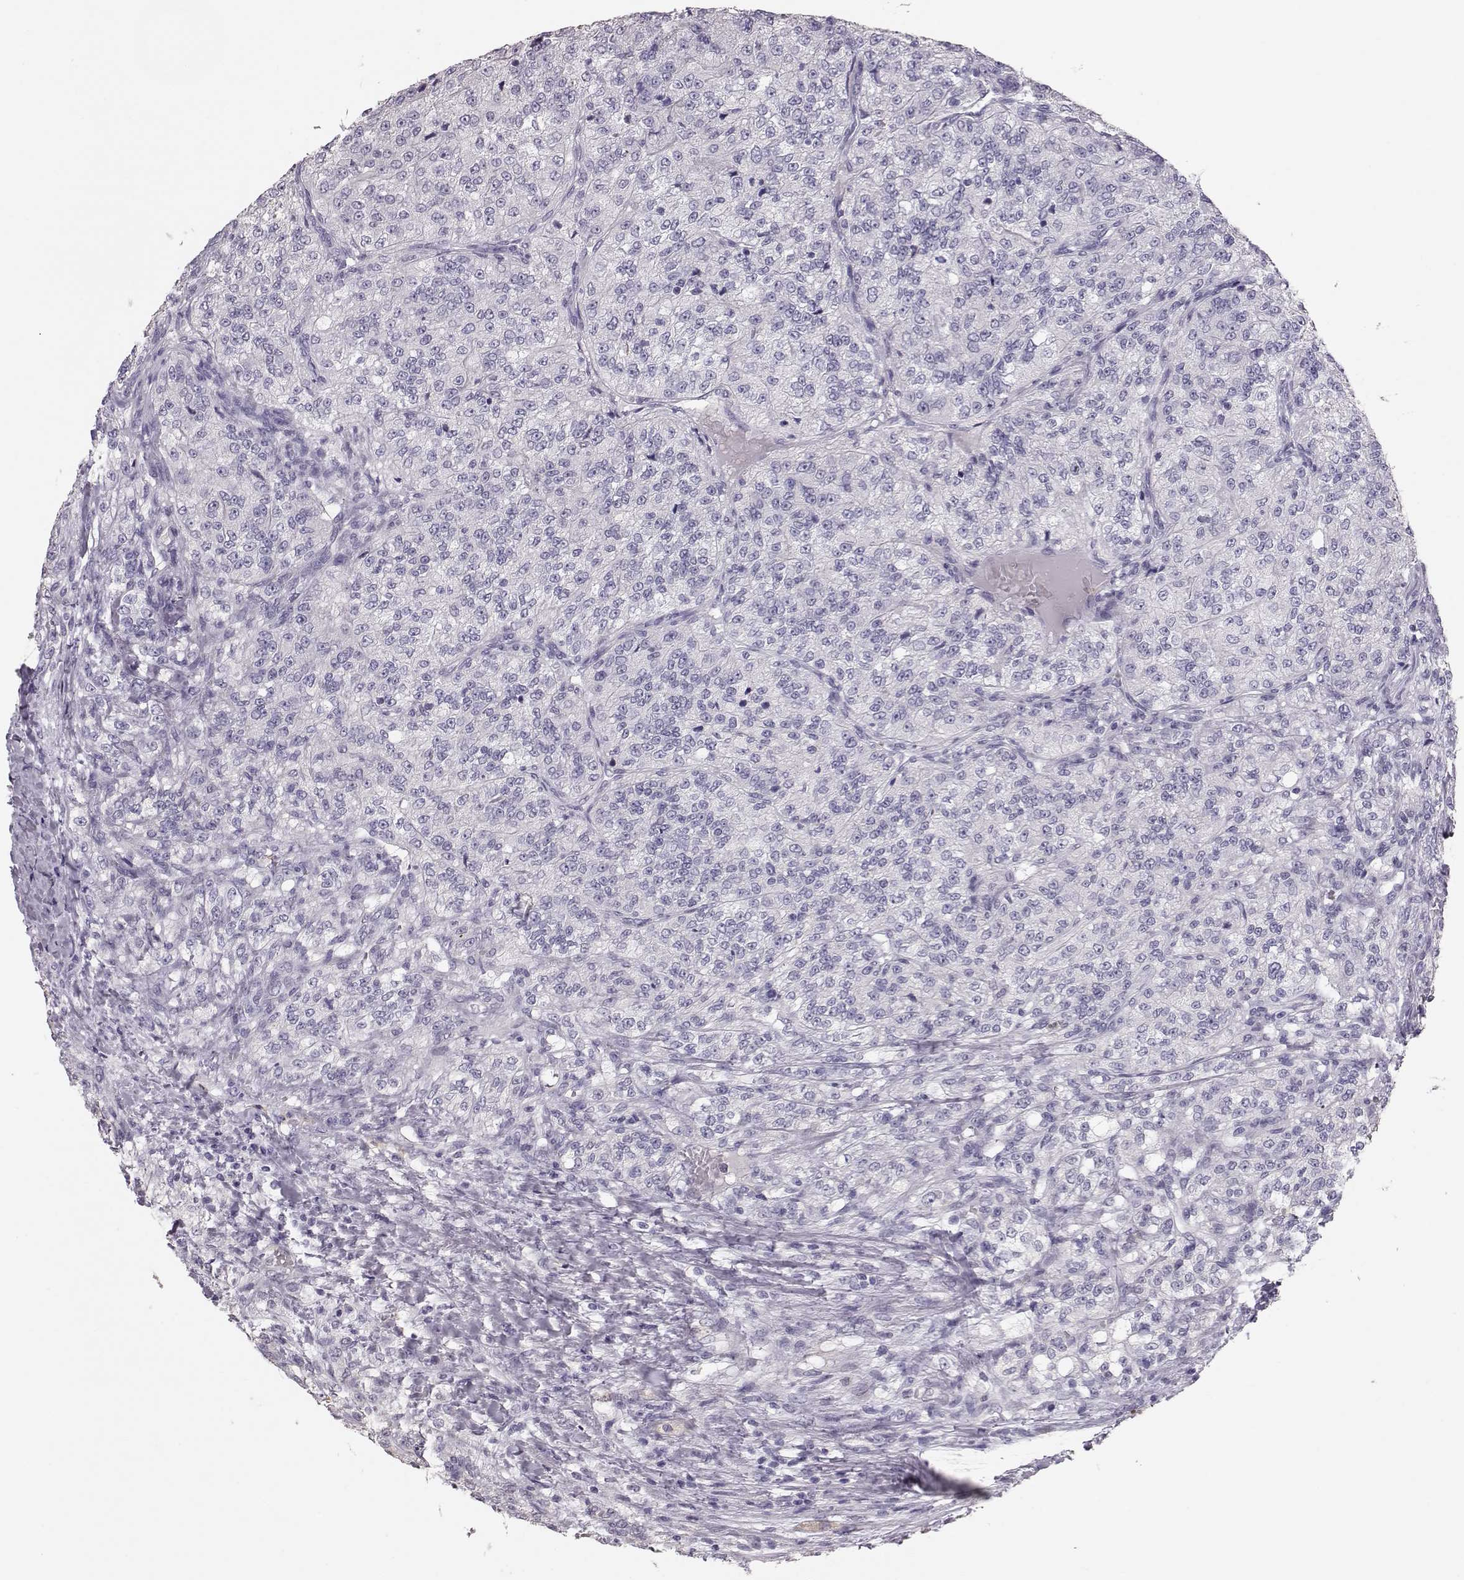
{"staining": {"intensity": "negative", "quantity": "none", "location": "none"}, "tissue": "renal cancer", "cell_type": "Tumor cells", "image_type": "cancer", "snomed": [{"axis": "morphology", "description": "Adenocarcinoma, NOS"}, {"axis": "topography", "description": "Kidney"}], "caption": "This micrograph is of adenocarcinoma (renal) stained with IHC to label a protein in brown with the nuclei are counter-stained blue. There is no positivity in tumor cells. (DAB (3,3'-diaminobenzidine) IHC with hematoxylin counter stain).", "gene": "POU1F1", "patient": {"sex": "female", "age": 63}}